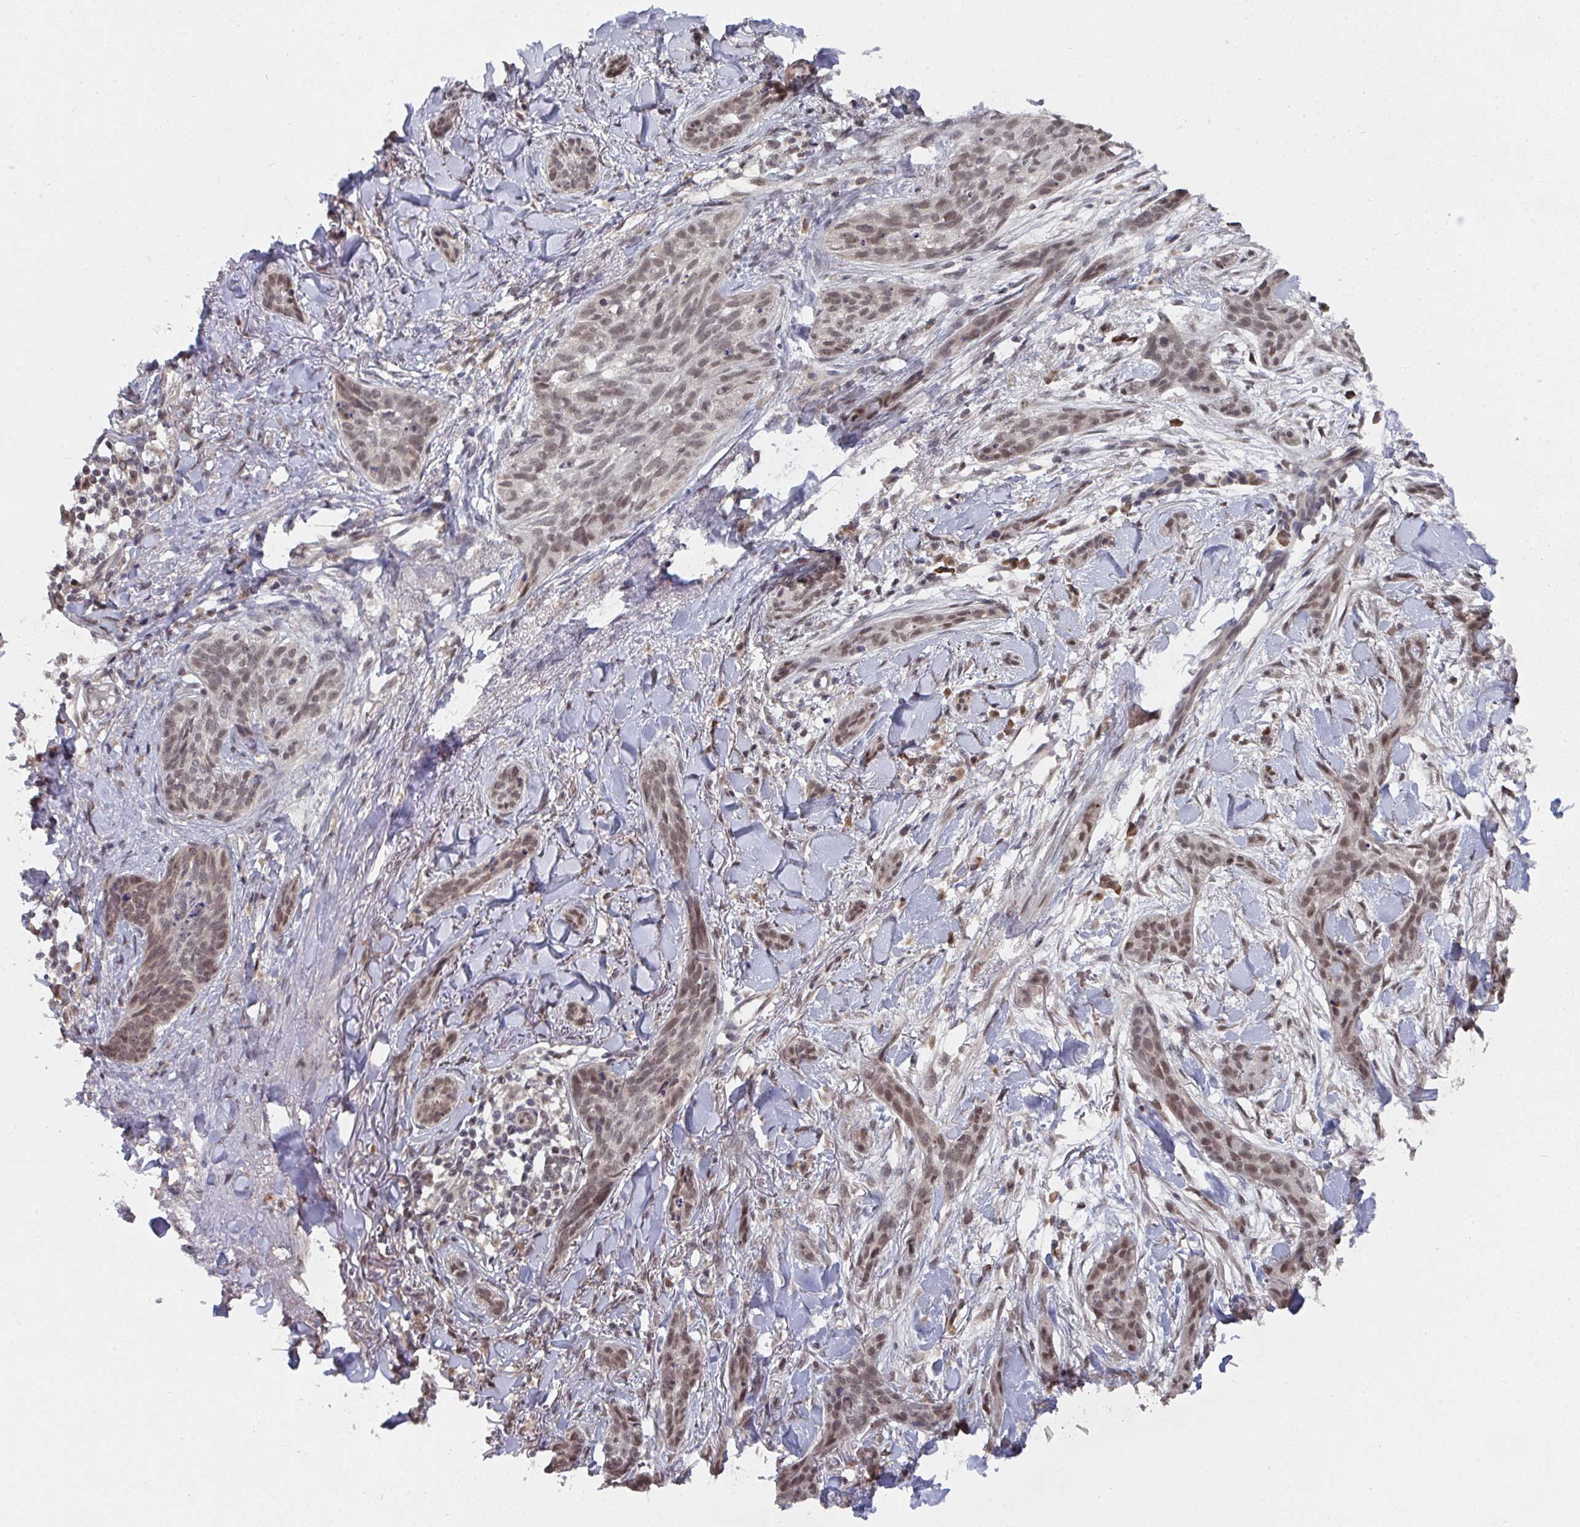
{"staining": {"intensity": "moderate", "quantity": ">75%", "location": "nuclear"}, "tissue": "skin cancer", "cell_type": "Tumor cells", "image_type": "cancer", "snomed": [{"axis": "morphology", "description": "Basal cell carcinoma"}, {"axis": "topography", "description": "Skin"}], "caption": "Immunohistochemistry (DAB (3,3'-diaminobenzidine)) staining of basal cell carcinoma (skin) shows moderate nuclear protein staining in about >75% of tumor cells.", "gene": "JMJD1C", "patient": {"sex": "male", "age": 52}}